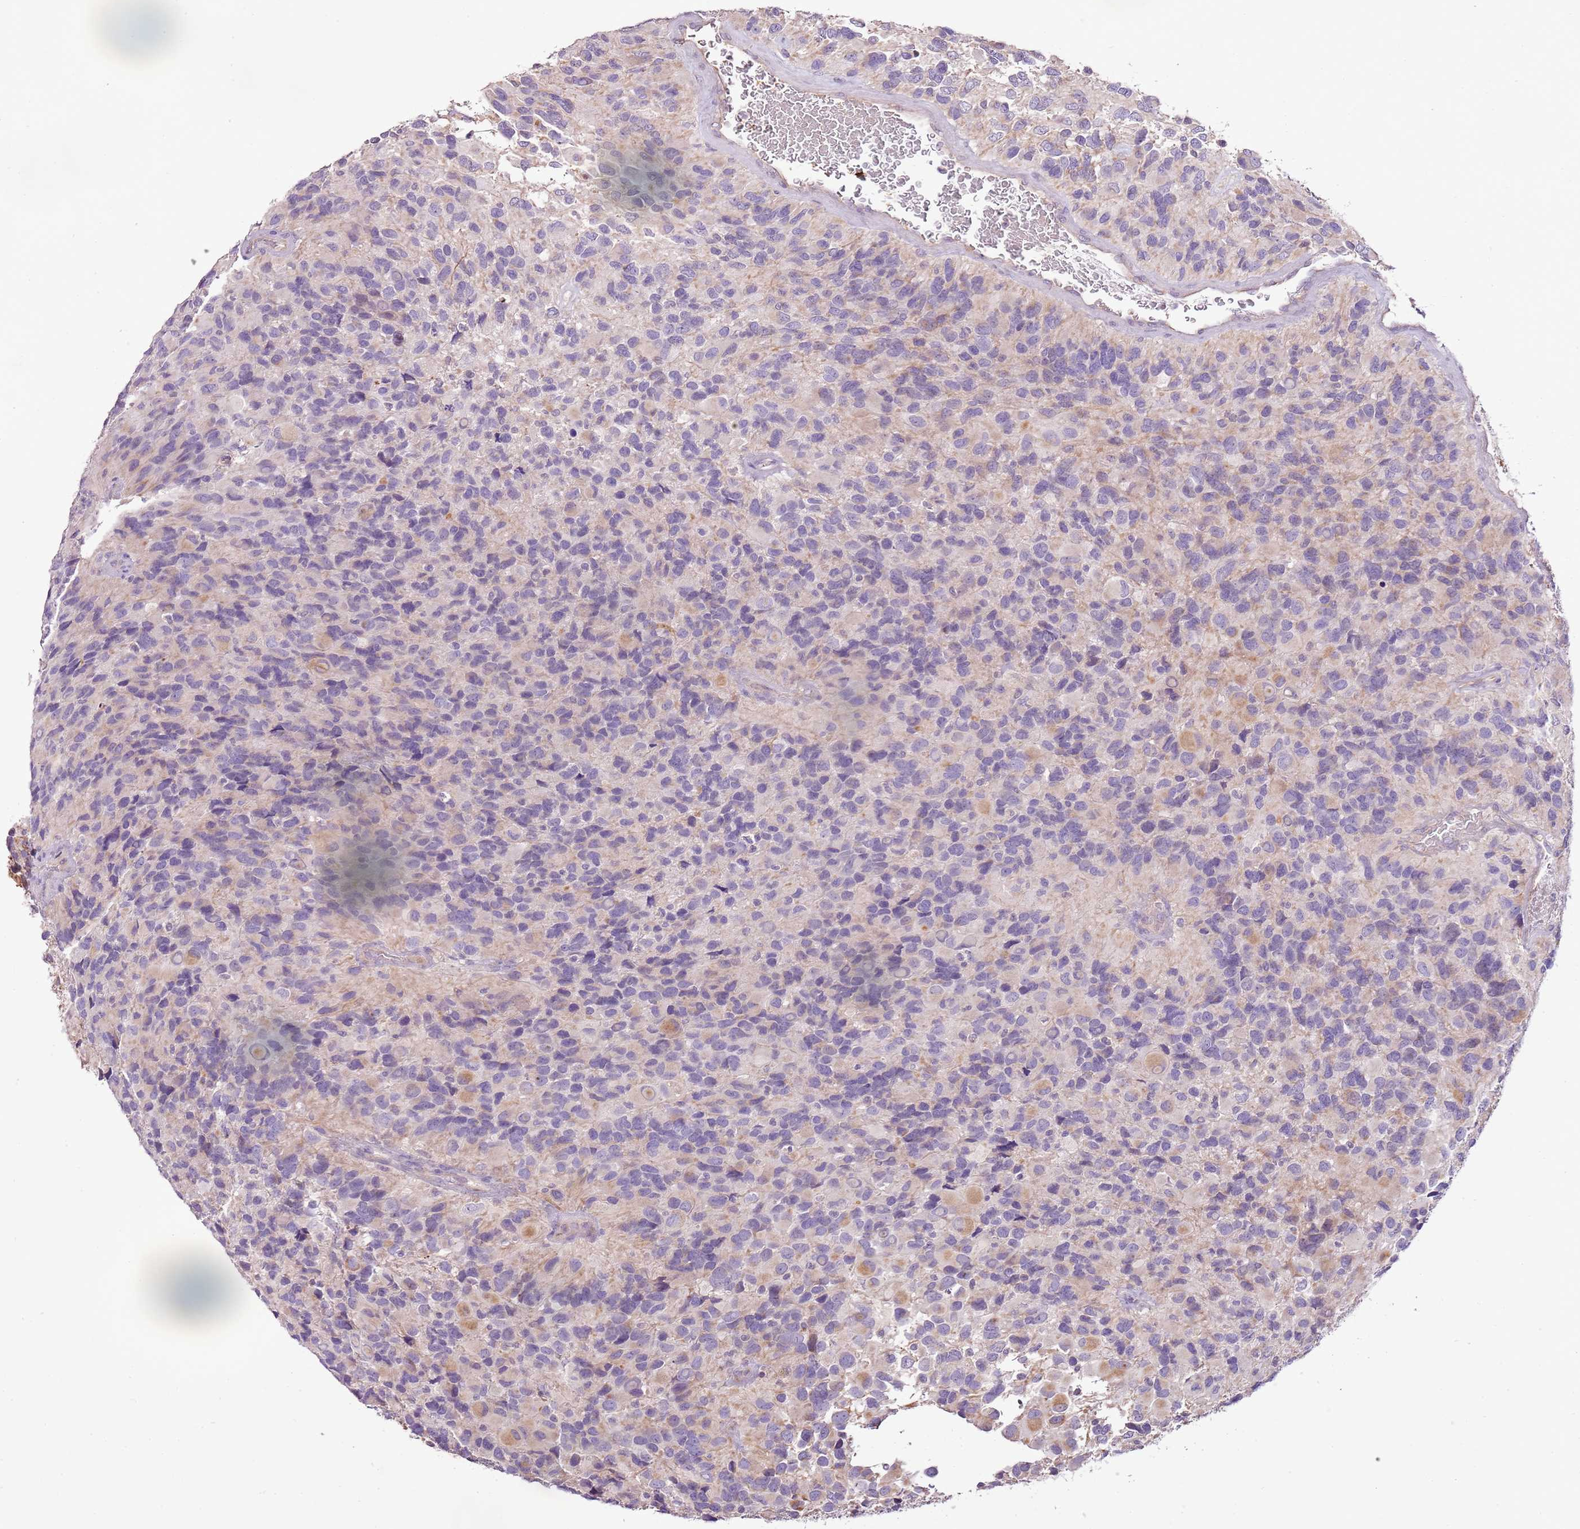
{"staining": {"intensity": "negative", "quantity": "none", "location": "none"}, "tissue": "glioma", "cell_type": "Tumor cells", "image_type": "cancer", "snomed": [{"axis": "morphology", "description": "Glioma, malignant, High grade"}, {"axis": "topography", "description": "Brain"}], "caption": "This is an immunohistochemistry photomicrograph of malignant glioma (high-grade). There is no expression in tumor cells.", "gene": "CMKLR1", "patient": {"sex": "male", "age": 77}}